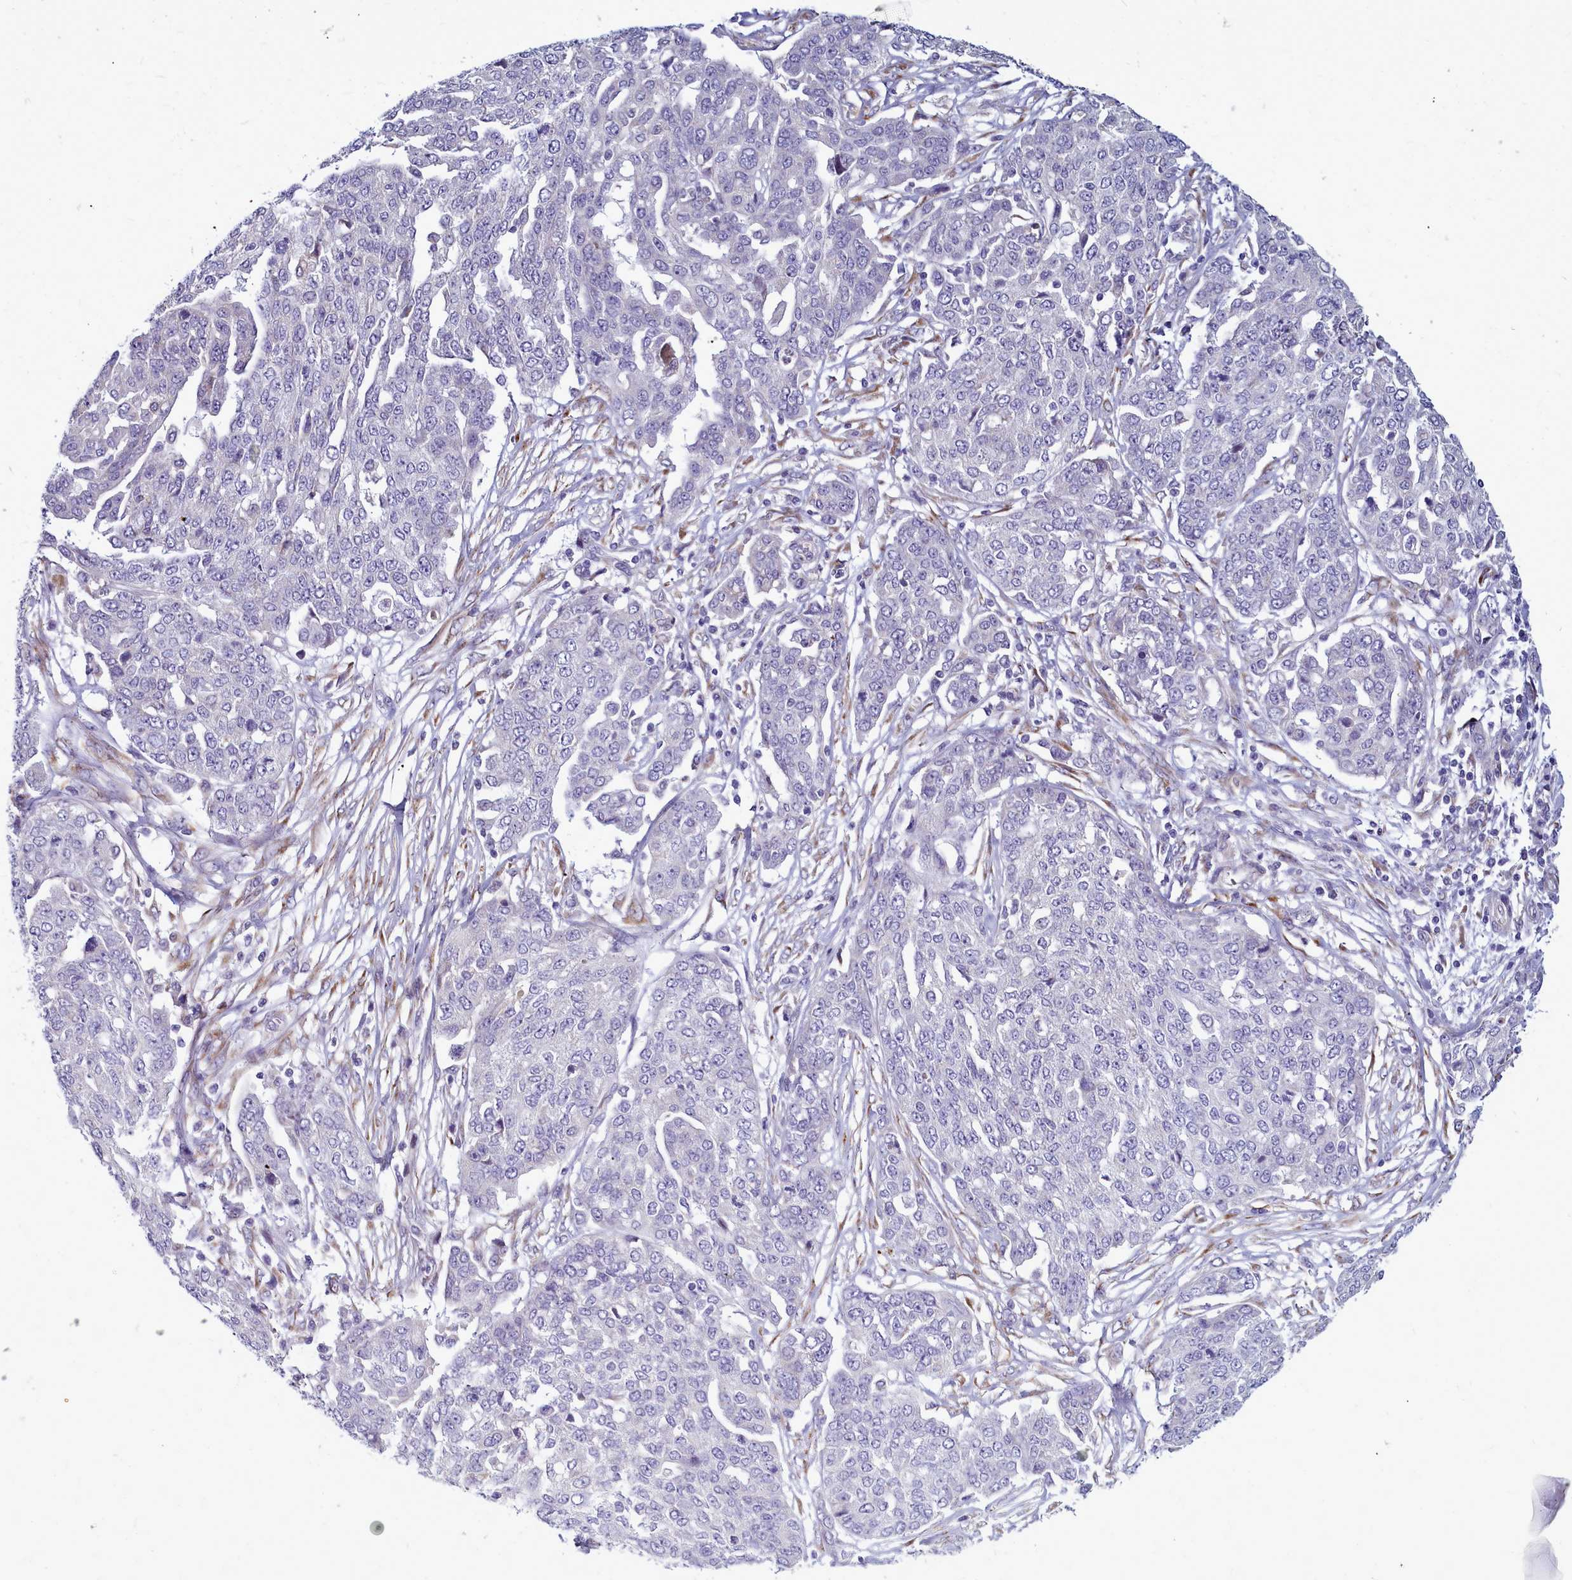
{"staining": {"intensity": "negative", "quantity": "none", "location": "none"}, "tissue": "ovarian cancer", "cell_type": "Tumor cells", "image_type": "cancer", "snomed": [{"axis": "morphology", "description": "Cystadenocarcinoma, serous, NOS"}, {"axis": "topography", "description": "Soft tissue"}, {"axis": "topography", "description": "Ovary"}], "caption": "DAB immunohistochemical staining of ovarian serous cystadenocarcinoma reveals no significant positivity in tumor cells. Nuclei are stained in blue.", "gene": "SMPD4", "patient": {"sex": "female", "age": 57}}